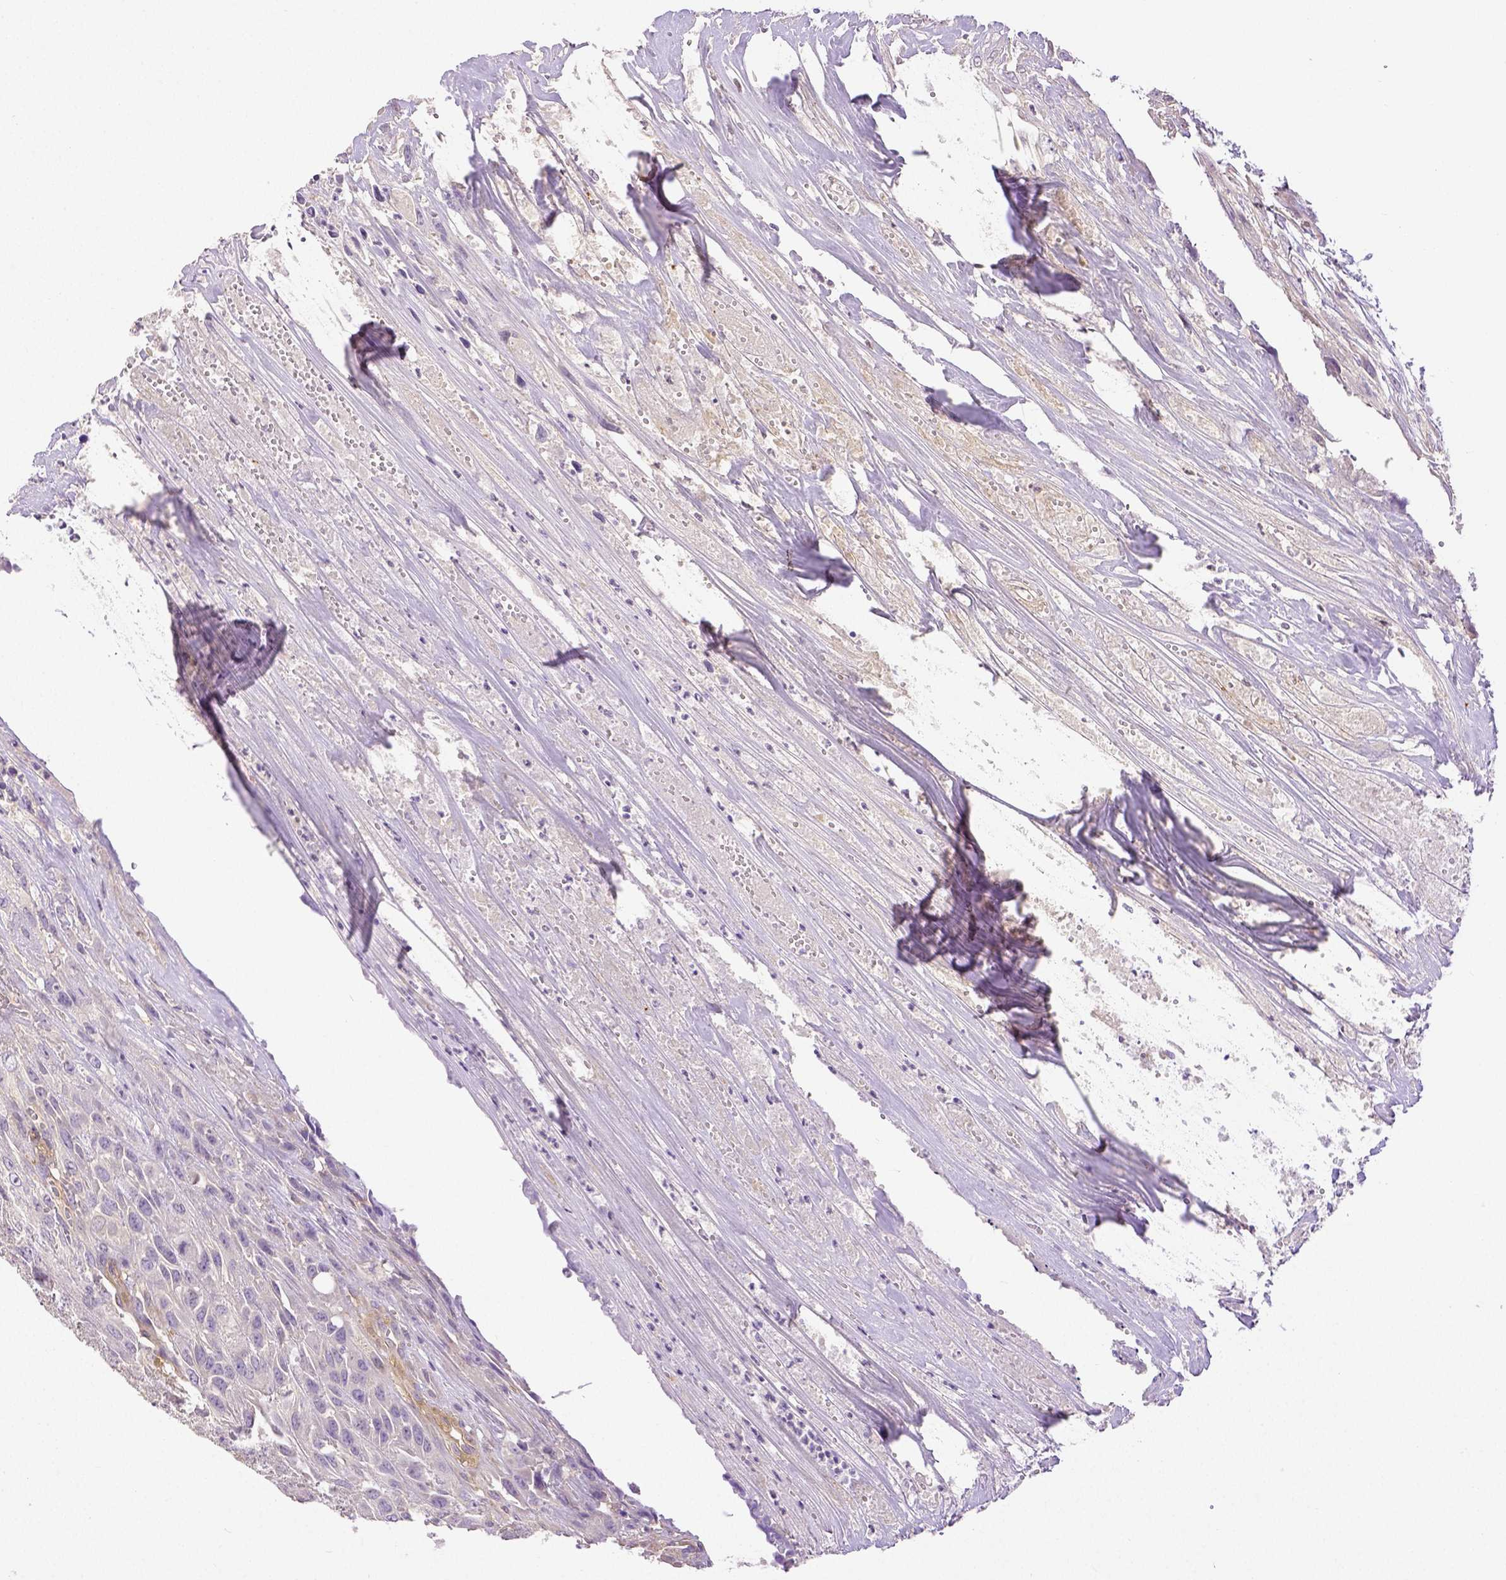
{"staining": {"intensity": "negative", "quantity": "none", "location": "none"}, "tissue": "urothelial cancer", "cell_type": "Tumor cells", "image_type": "cancer", "snomed": [{"axis": "morphology", "description": "Urothelial carcinoma, High grade"}, {"axis": "topography", "description": "Urinary bladder"}], "caption": "Tumor cells are negative for protein expression in human urothelial carcinoma (high-grade).", "gene": "THY1", "patient": {"sex": "male", "age": 67}}